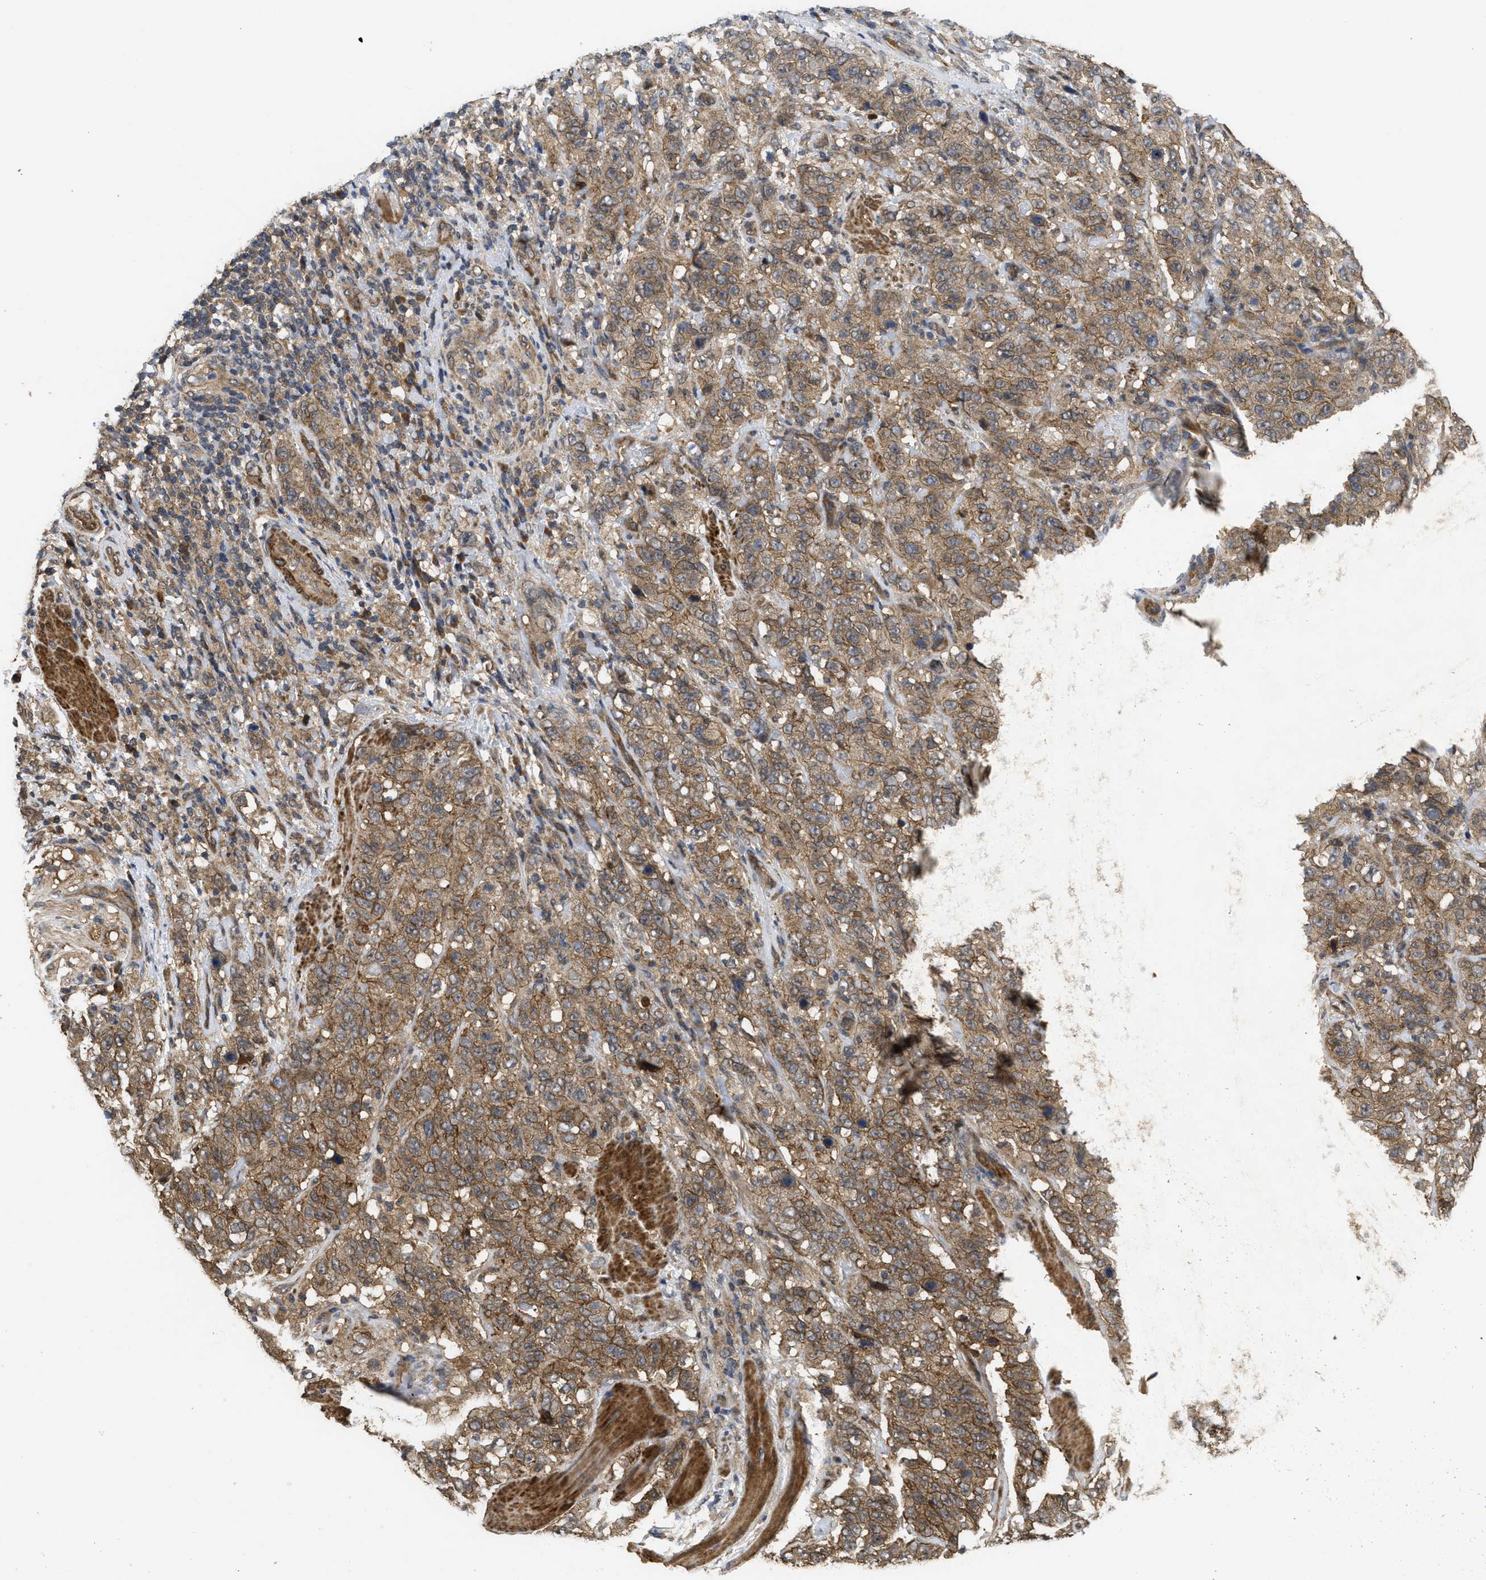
{"staining": {"intensity": "moderate", "quantity": ">75%", "location": "cytoplasmic/membranous"}, "tissue": "stomach cancer", "cell_type": "Tumor cells", "image_type": "cancer", "snomed": [{"axis": "morphology", "description": "Adenocarcinoma, NOS"}, {"axis": "topography", "description": "Stomach"}], "caption": "Protein expression by immunohistochemistry (IHC) demonstrates moderate cytoplasmic/membranous expression in approximately >75% of tumor cells in stomach cancer (adenocarcinoma).", "gene": "FZD6", "patient": {"sex": "male", "age": 48}}